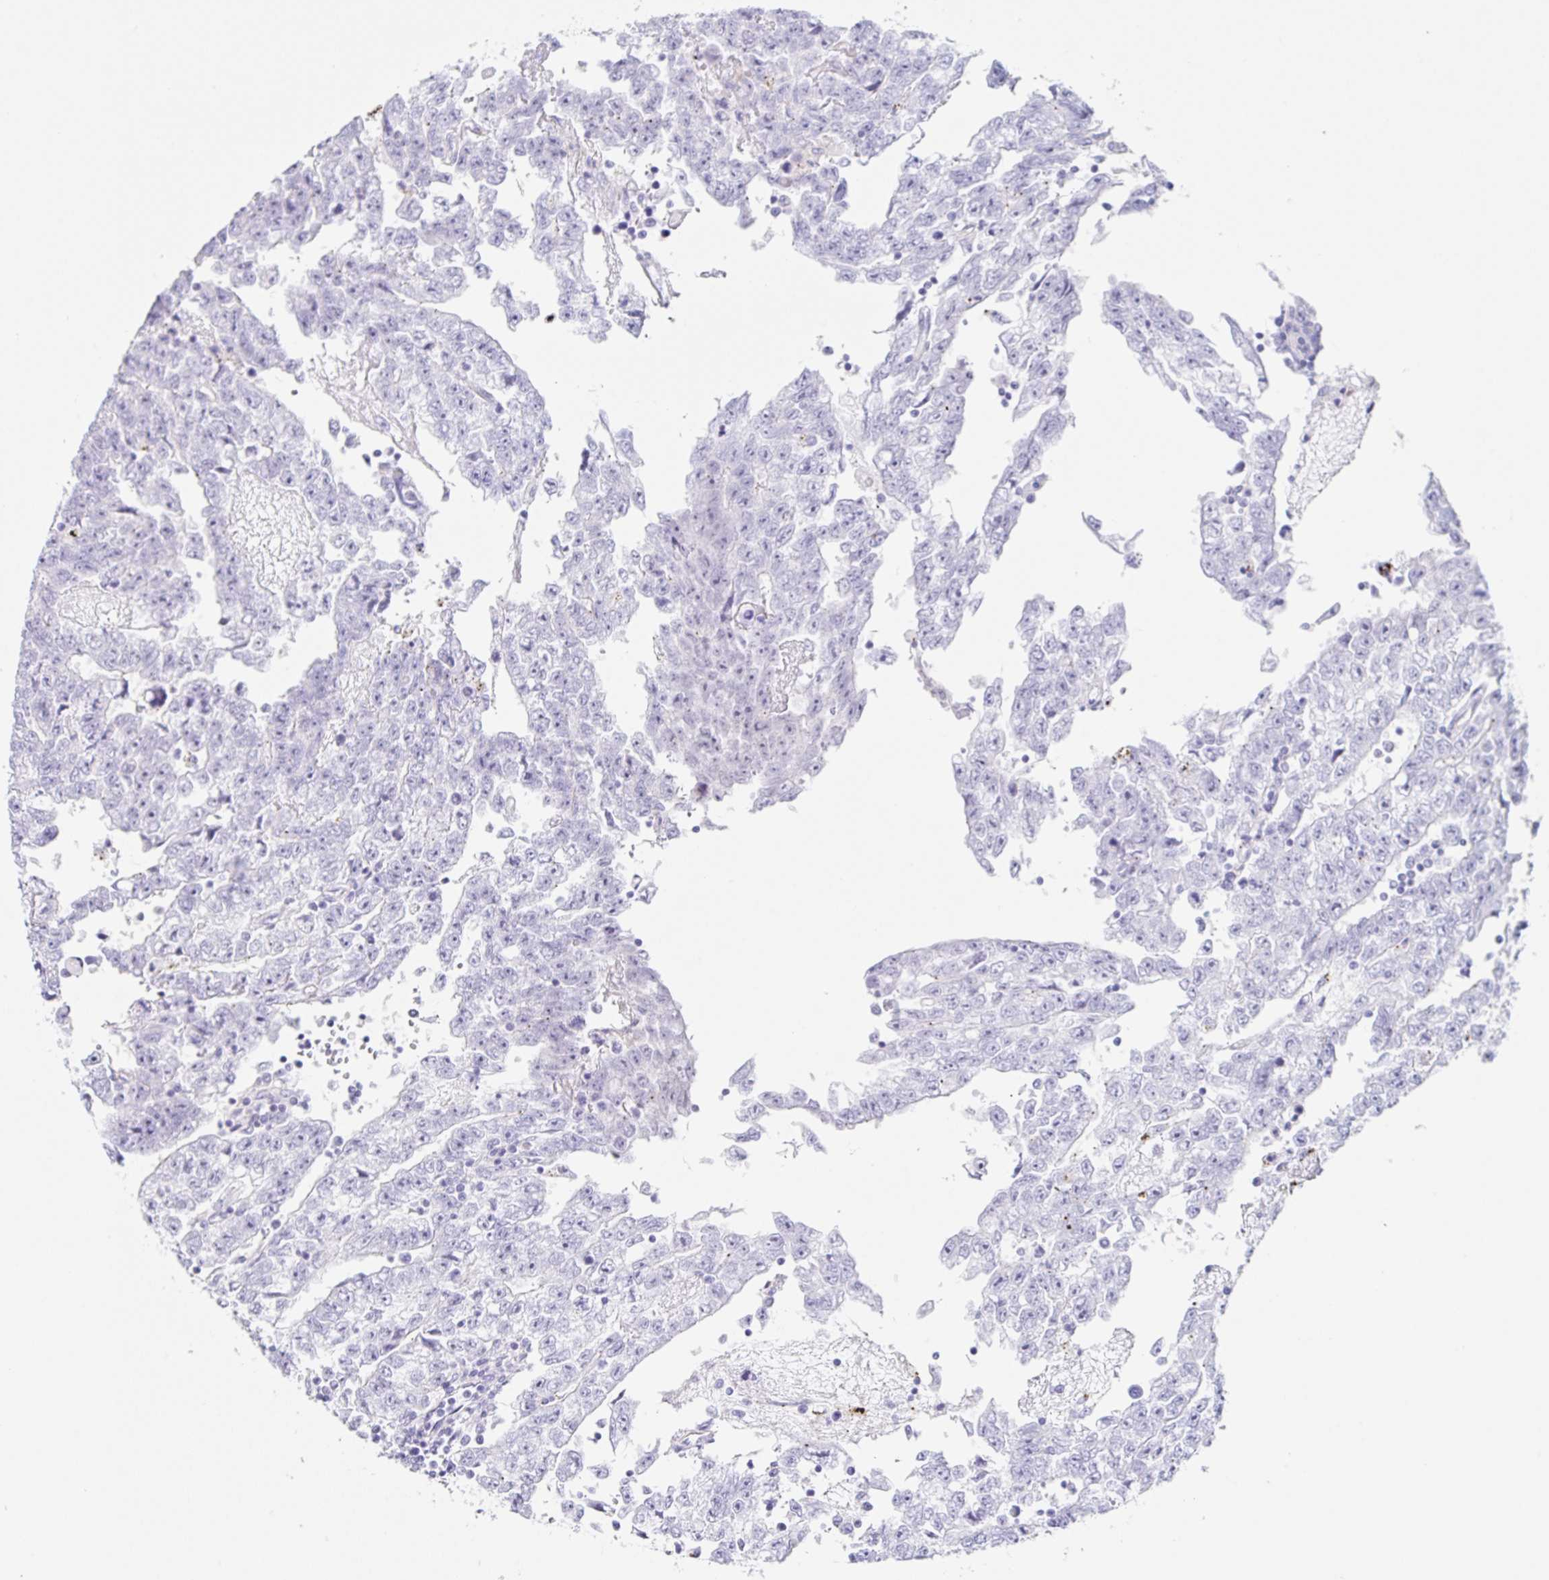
{"staining": {"intensity": "negative", "quantity": "none", "location": "none"}, "tissue": "testis cancer", "cell_type": "Tumor cells", "image_type": "cancer", "snomed": [{"axis": "morphology", "description": "Carcinoma, Embryonal, NOS"}, {"axis": "topography", "description": "Testis"}], "caption": "Immunohistochemistry image of human testis embryonal carcinoma stained for a protein (brown), which reveals no expression in tumor cells.", "gene": "DKK4", "patient": {"sex": "male", "age": 25}}